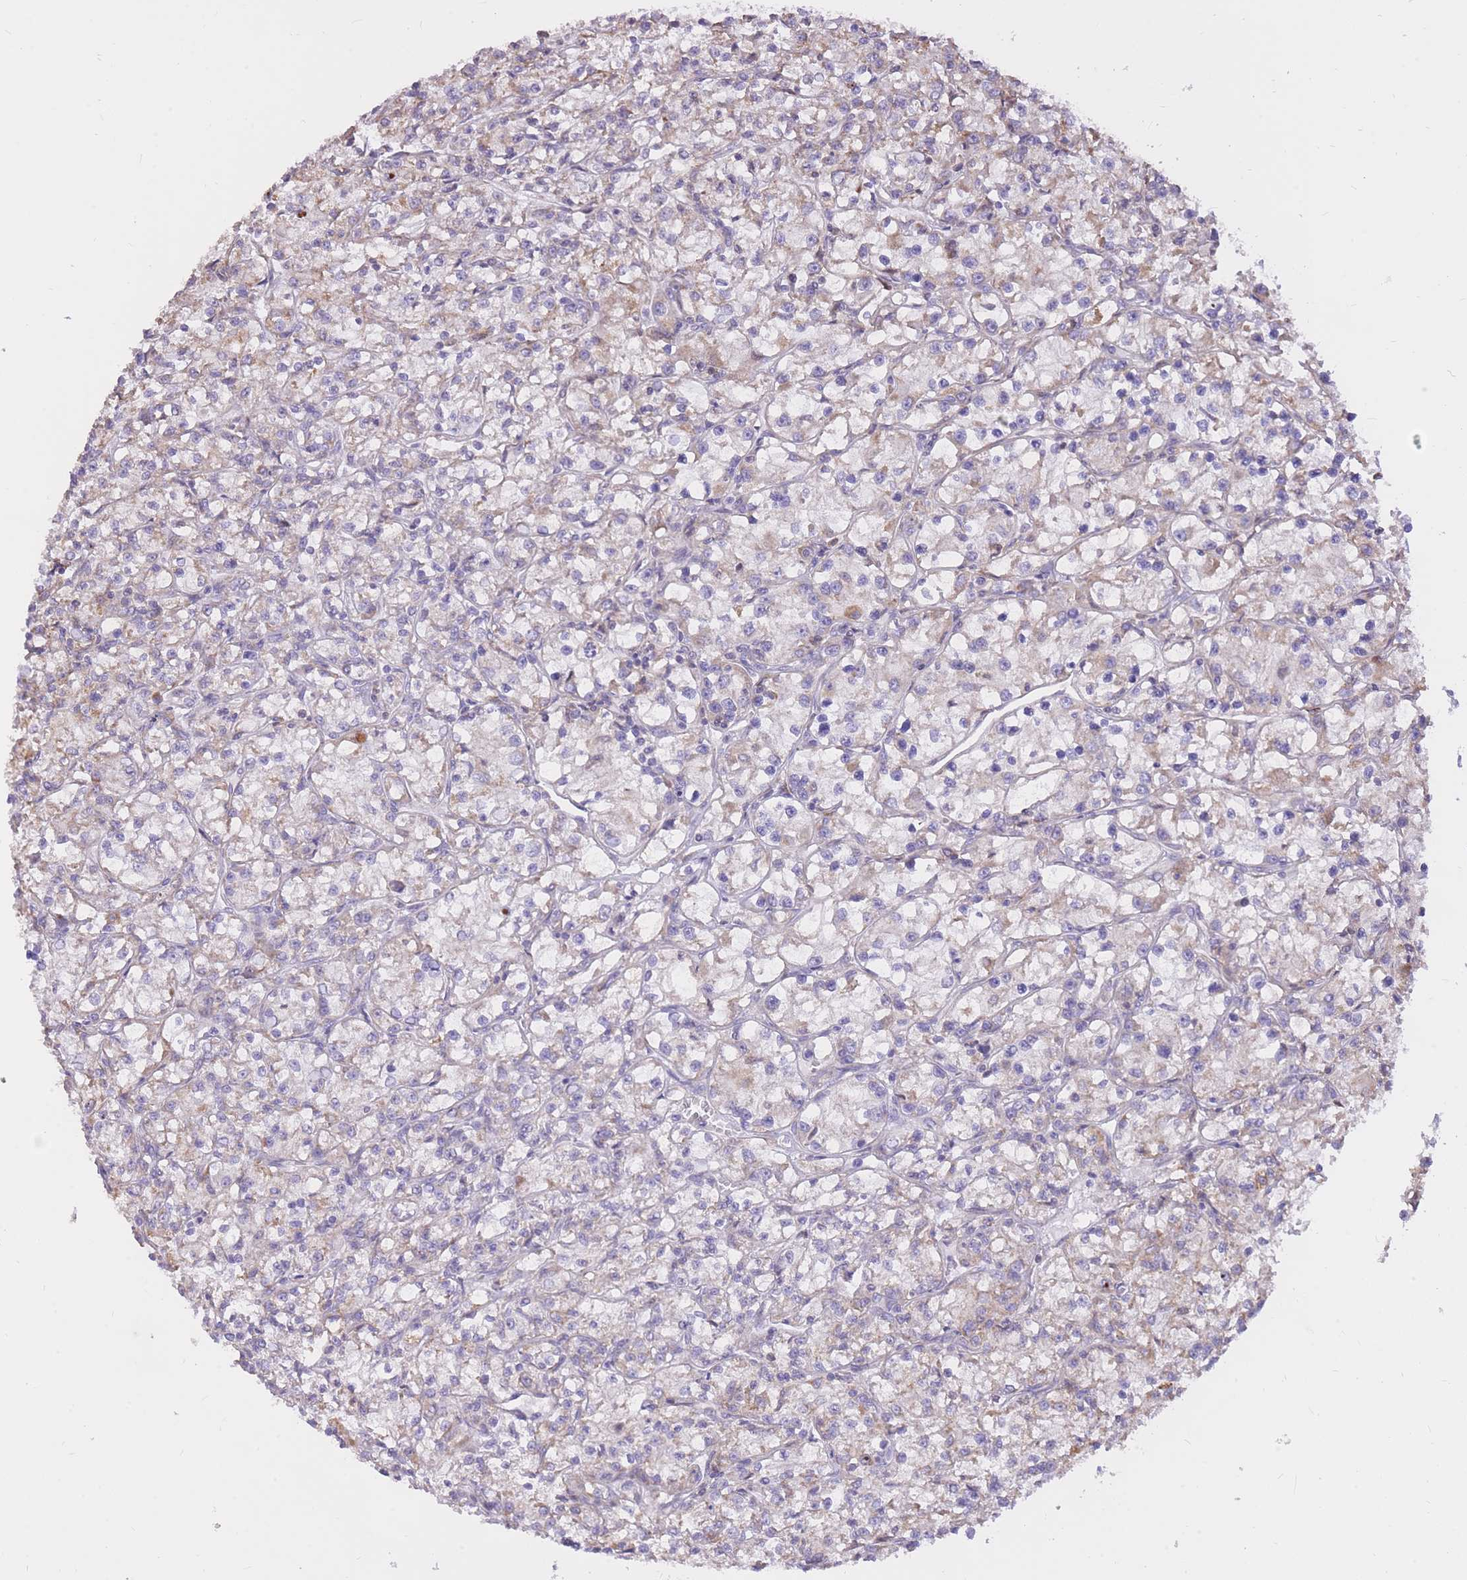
{"staining": {"intensity": "weak", "quantity": "25%-75%", "location": "cytoplasmic/membranous"}, "tissue": "renal cancer", "cell_type": "Tumor cells", "image_type": "cancer", "snomed": [{"axis": "morphology", "description": "Adenocarcinoma, NOS"}, {"axis": "topography", "description": "Kidney"}], "caption": "Protein staining of renal cancer (adenocarcinoma) tissue exhibits weak cytoplasmic/membranous expression in approximately 25%-75% of tumor cells.", "gene": "TOPAZ1", "patient": {"sex": "female", "age": 59}}